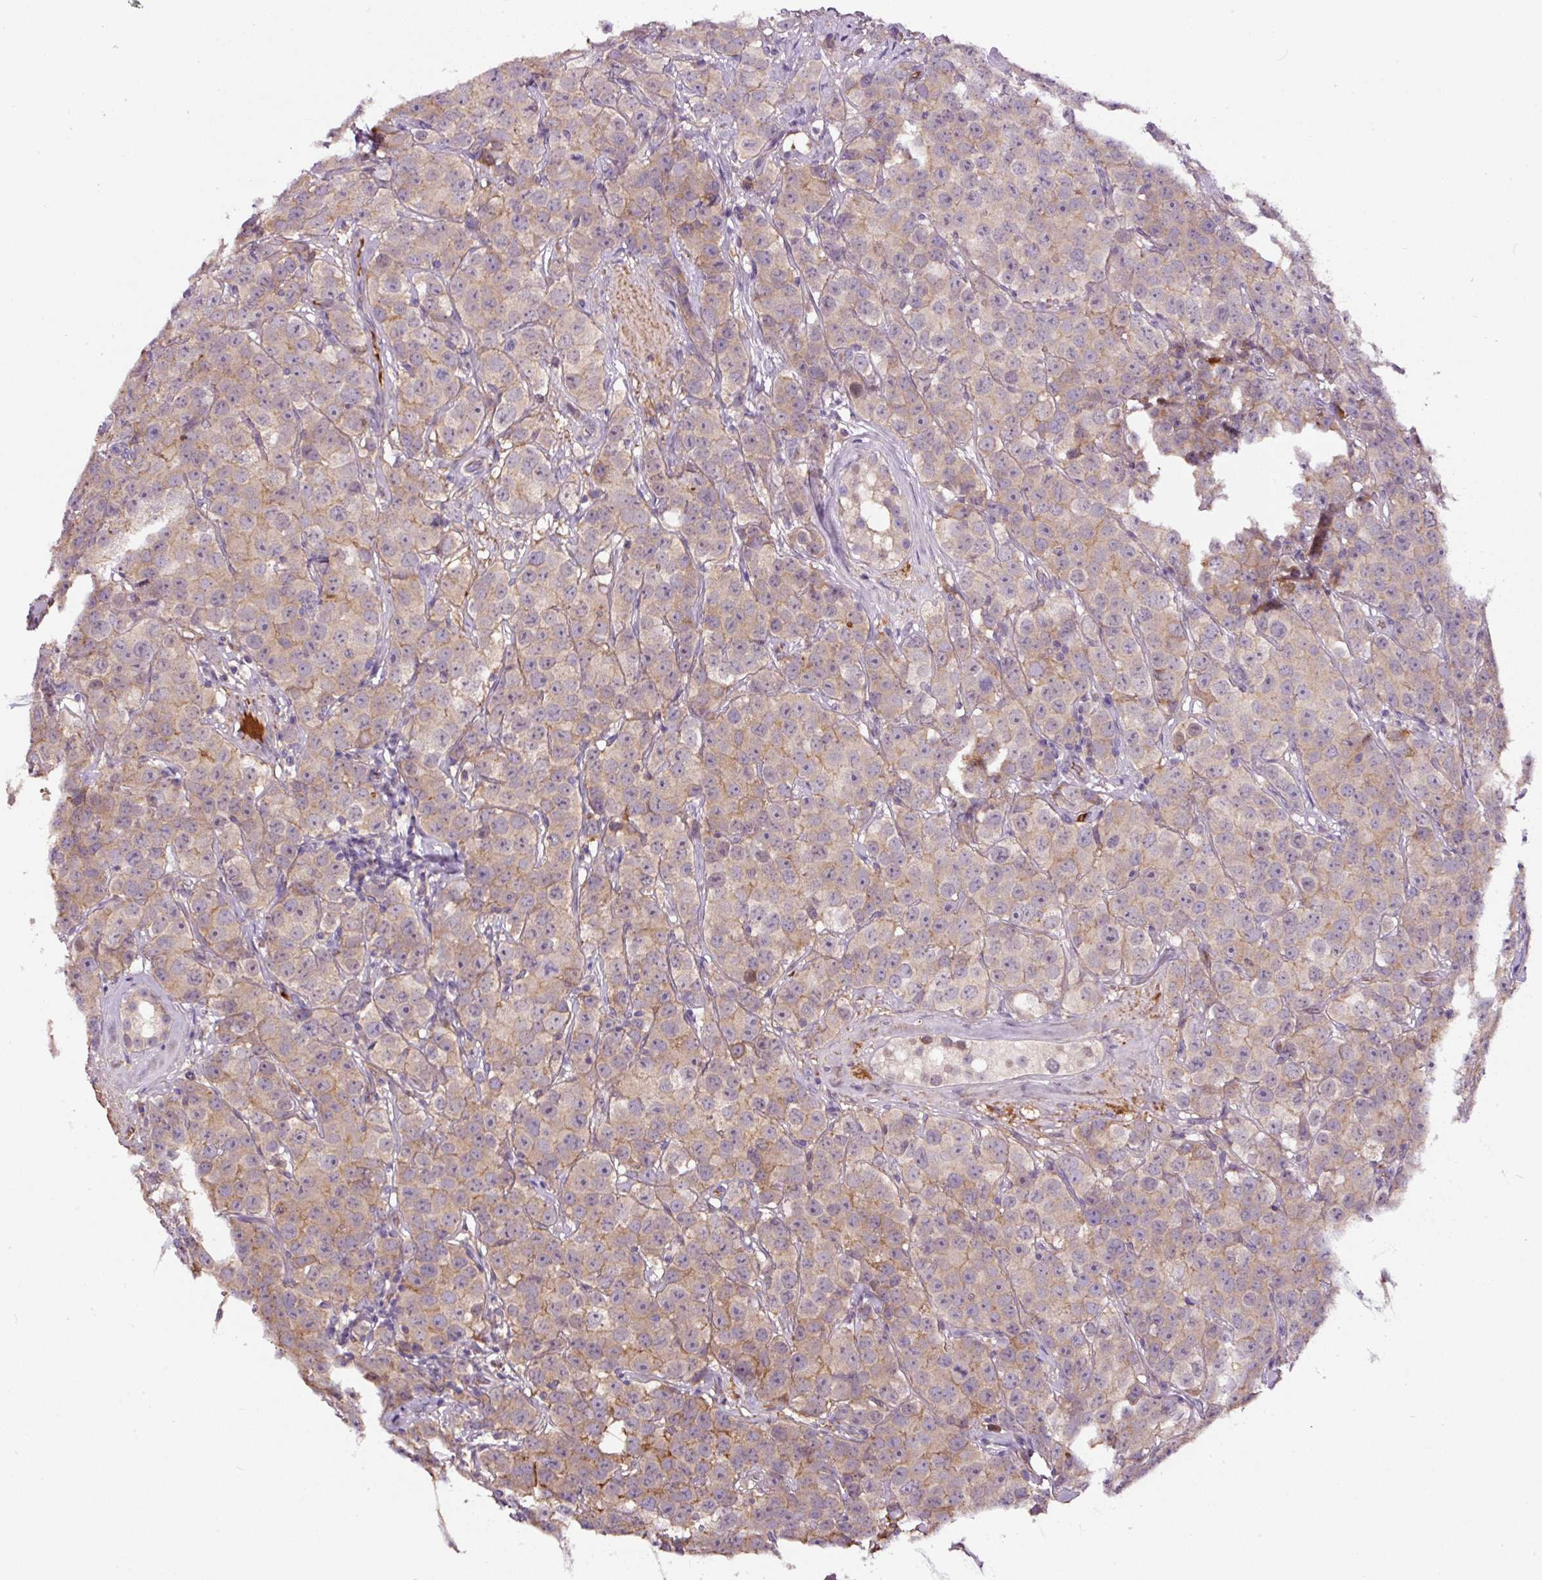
{"staining": {"intensity": "weak", "quantity": ">75%", "location": "cytoplasmic/membranous"}, "tissue": "testis cancer", "cell_type": "Tumor cells", "image_type": "cancer", "snomed": [{"axis": "morphology", "description": "Seminoma, NOS"}, {"axis": "topography", "description": "Testis"}], "caption": "This micrograph displays immunohistochemistry staining of human testis cancer (seminoma), with low weak cytoplasmic/membranous staining in approximately >75% of tumor cells.", "gene": "LRRC24", "patient": {"sex": "male", "age": 28}}